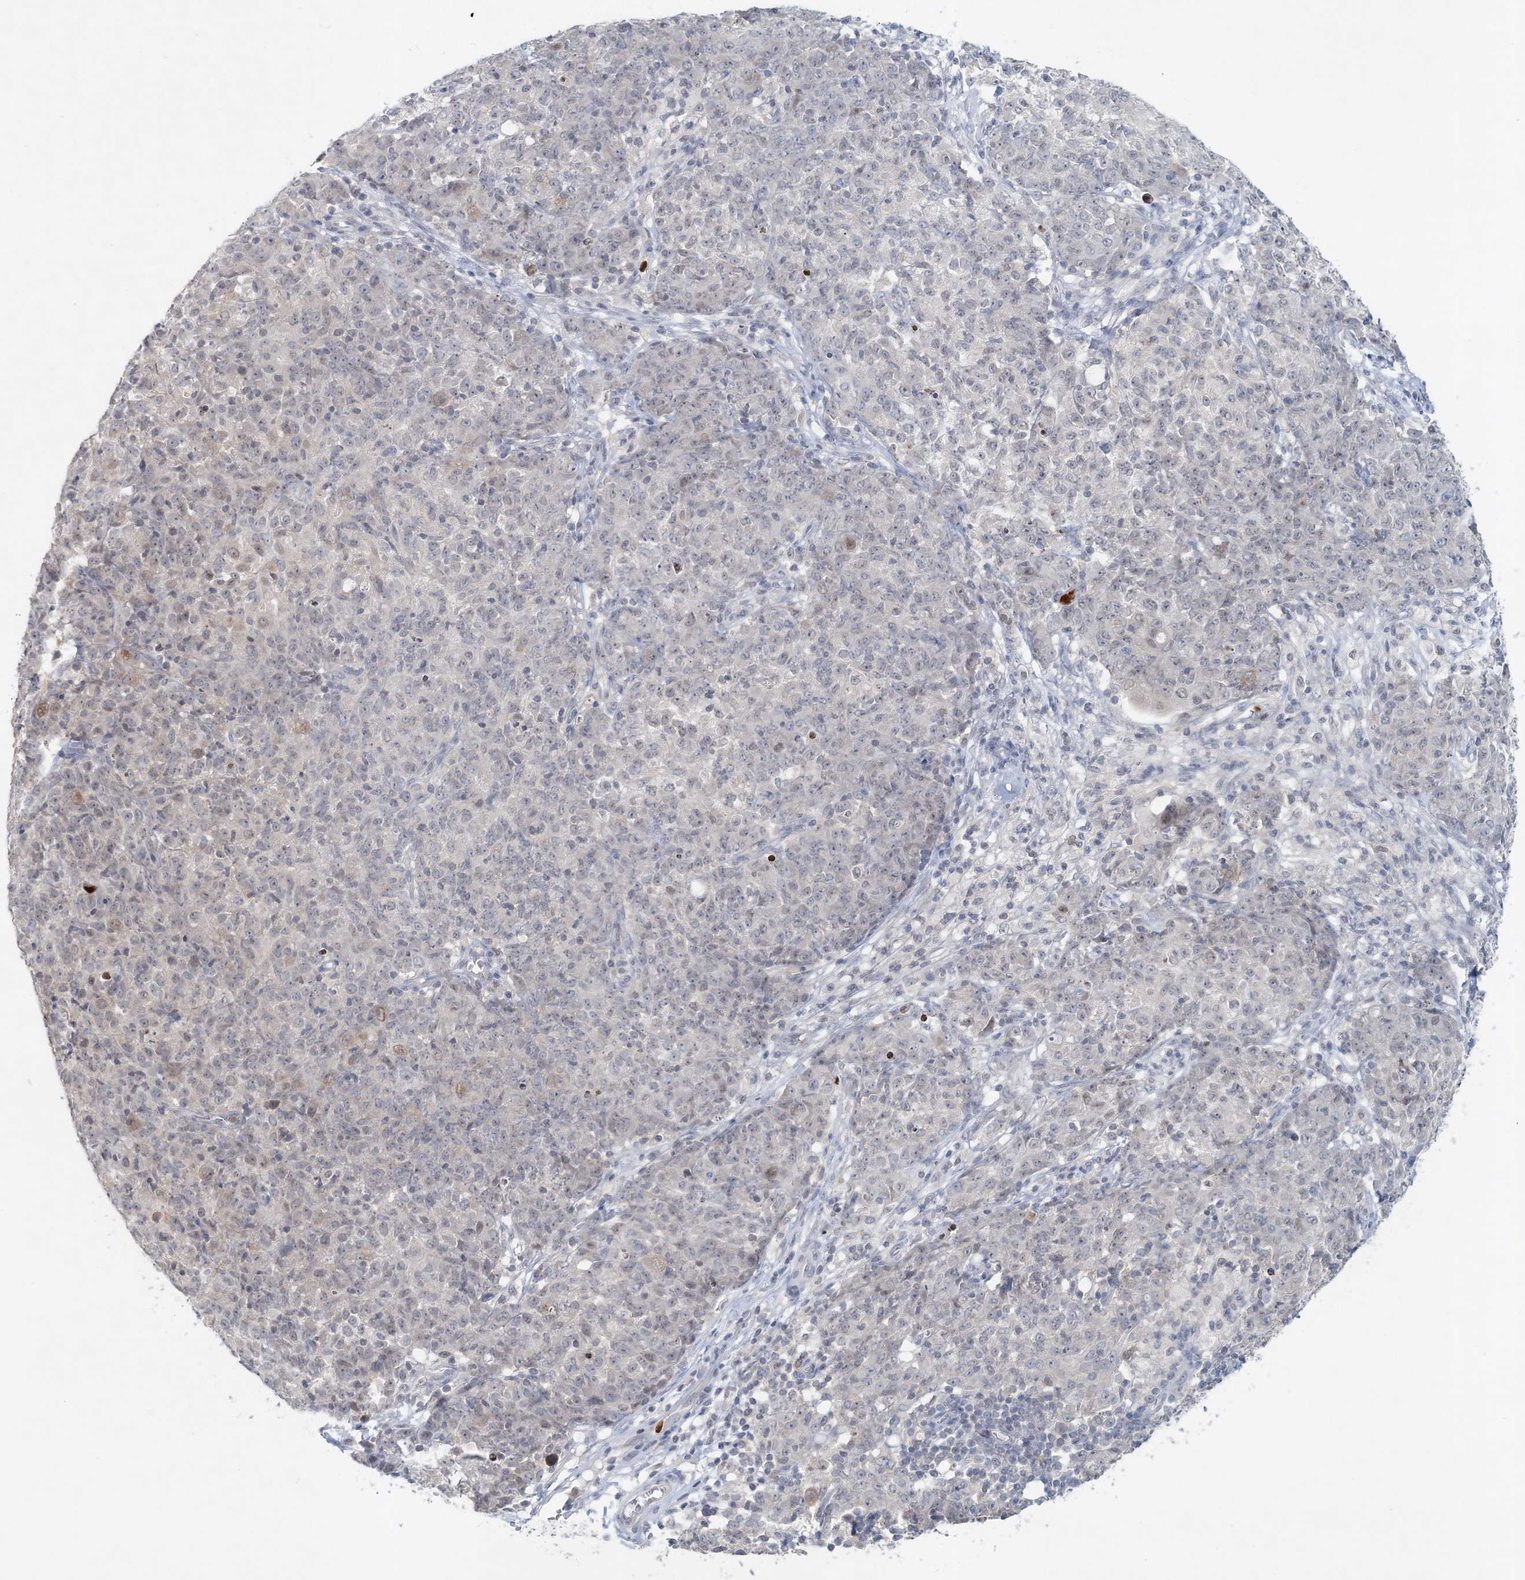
{"staining": {"intensity": "negative", "quantity": "none", "location": "none"}, "tissue": "ovarian cancer", "cell_type": "Tumor cells", "image_type": "cancer", "snomed": [{"axis": "morphology", "description": "Carcinoma, endometroid"}, {"axis": "topography", "description": "Ovary"}], "caption": "An immunohistochemistry (IHC) histopathology image of ovarian endometroid carcinoma is shown. There is no staining in tumor cells of ovarian endometroid carcinoma.", "gene": "NUP54", "patient": {"sex": "female", "age": 42}}